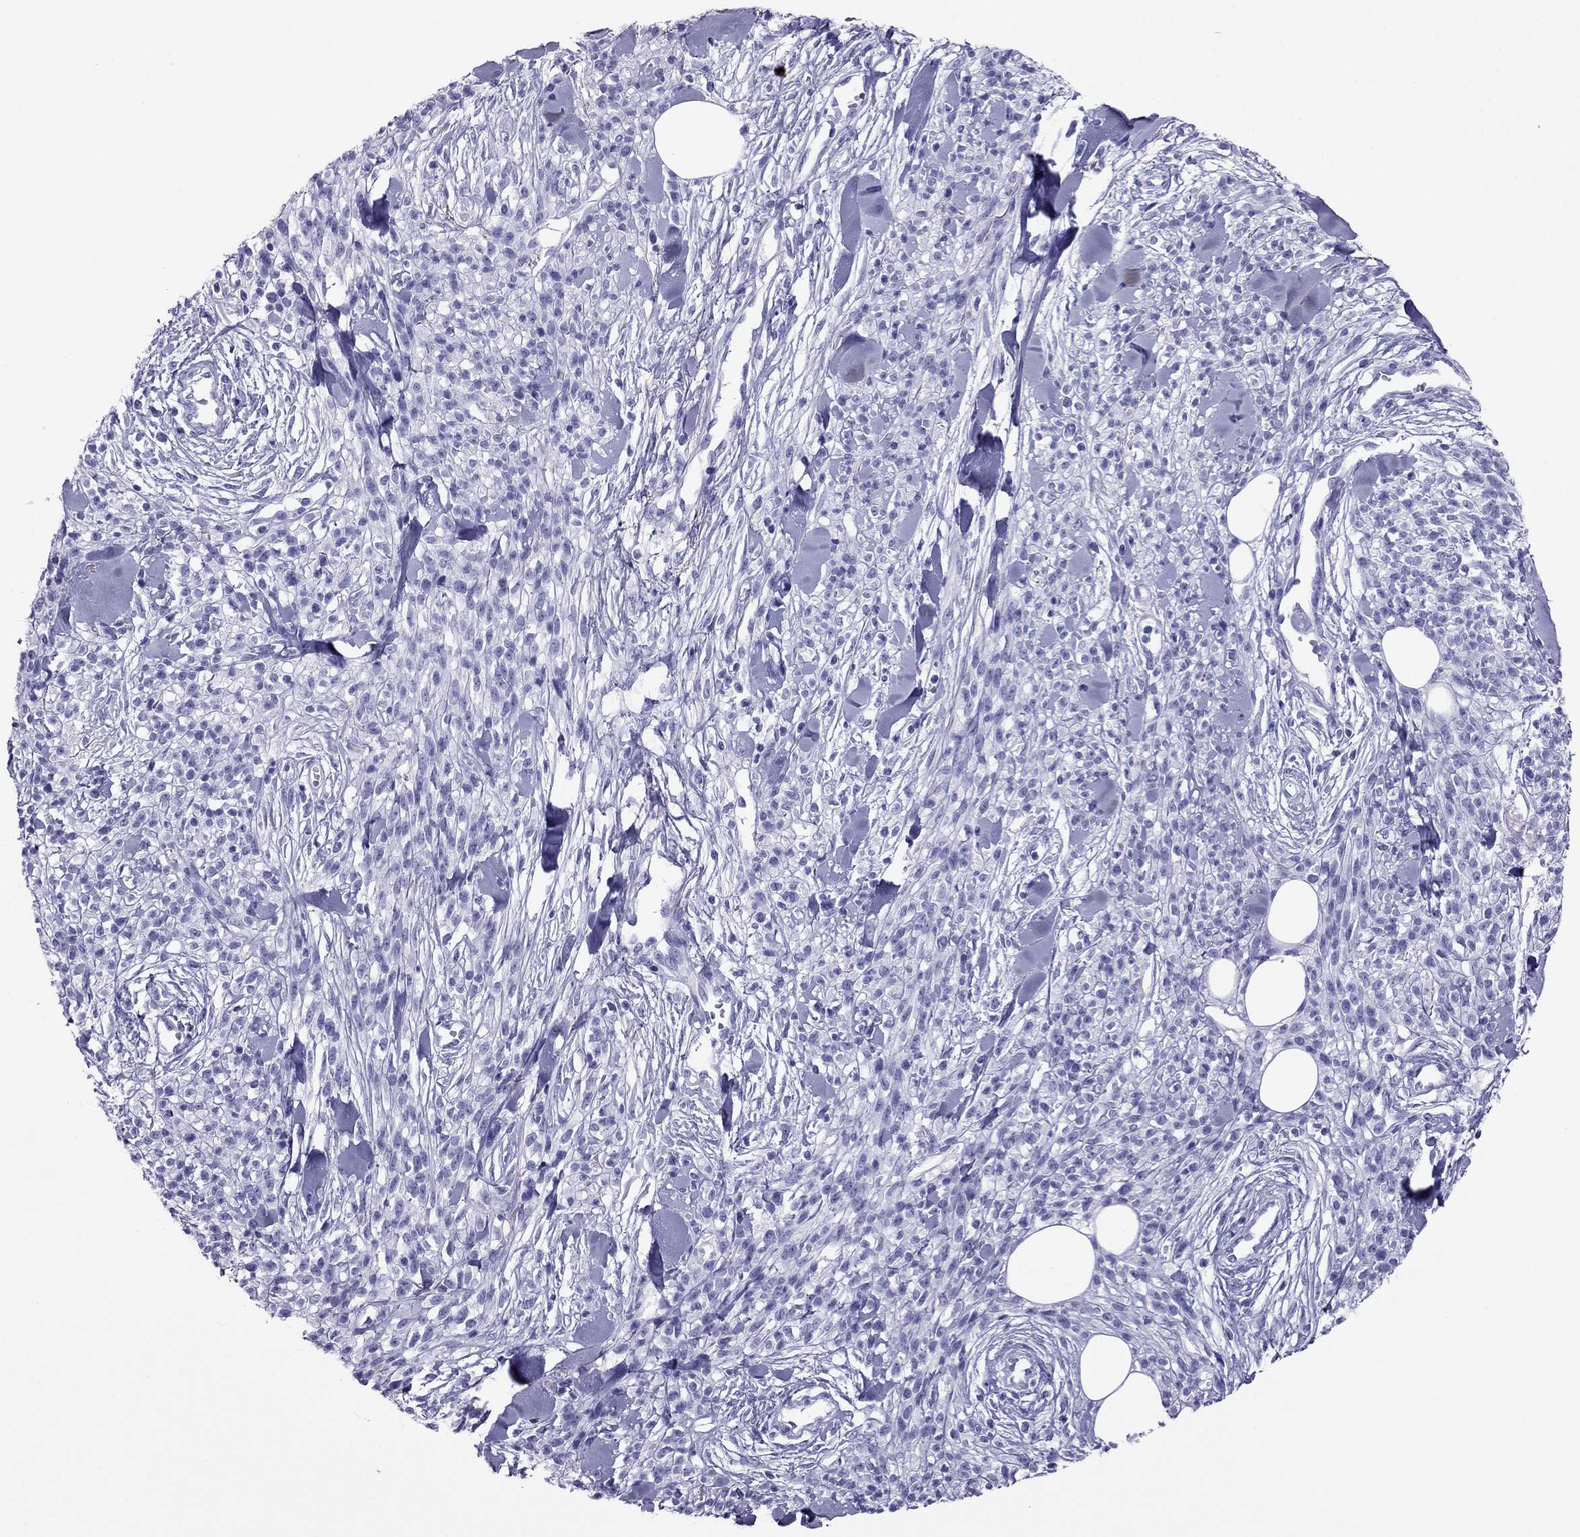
{"staining": {"intensity": "negative", "quantity": "none", "location": "none"}, "tissue": "melanoma", "cell_type": "Tumor cells", "image_type": "cancer", "snomed": [{"axis": "morphology", "description": "Malignant melanoma, NOS"}, {"axis": "topography", "description": "Skin"}, {"axis": "topography", "description": "Skin of trunk"}], "caption": "A photomicrograph of human melanoma is negative for staining in tumor cells. (DAB IHC, high magnification).", "gene": "PDE6A", "patient": {"sex": "male", "age": 74}}